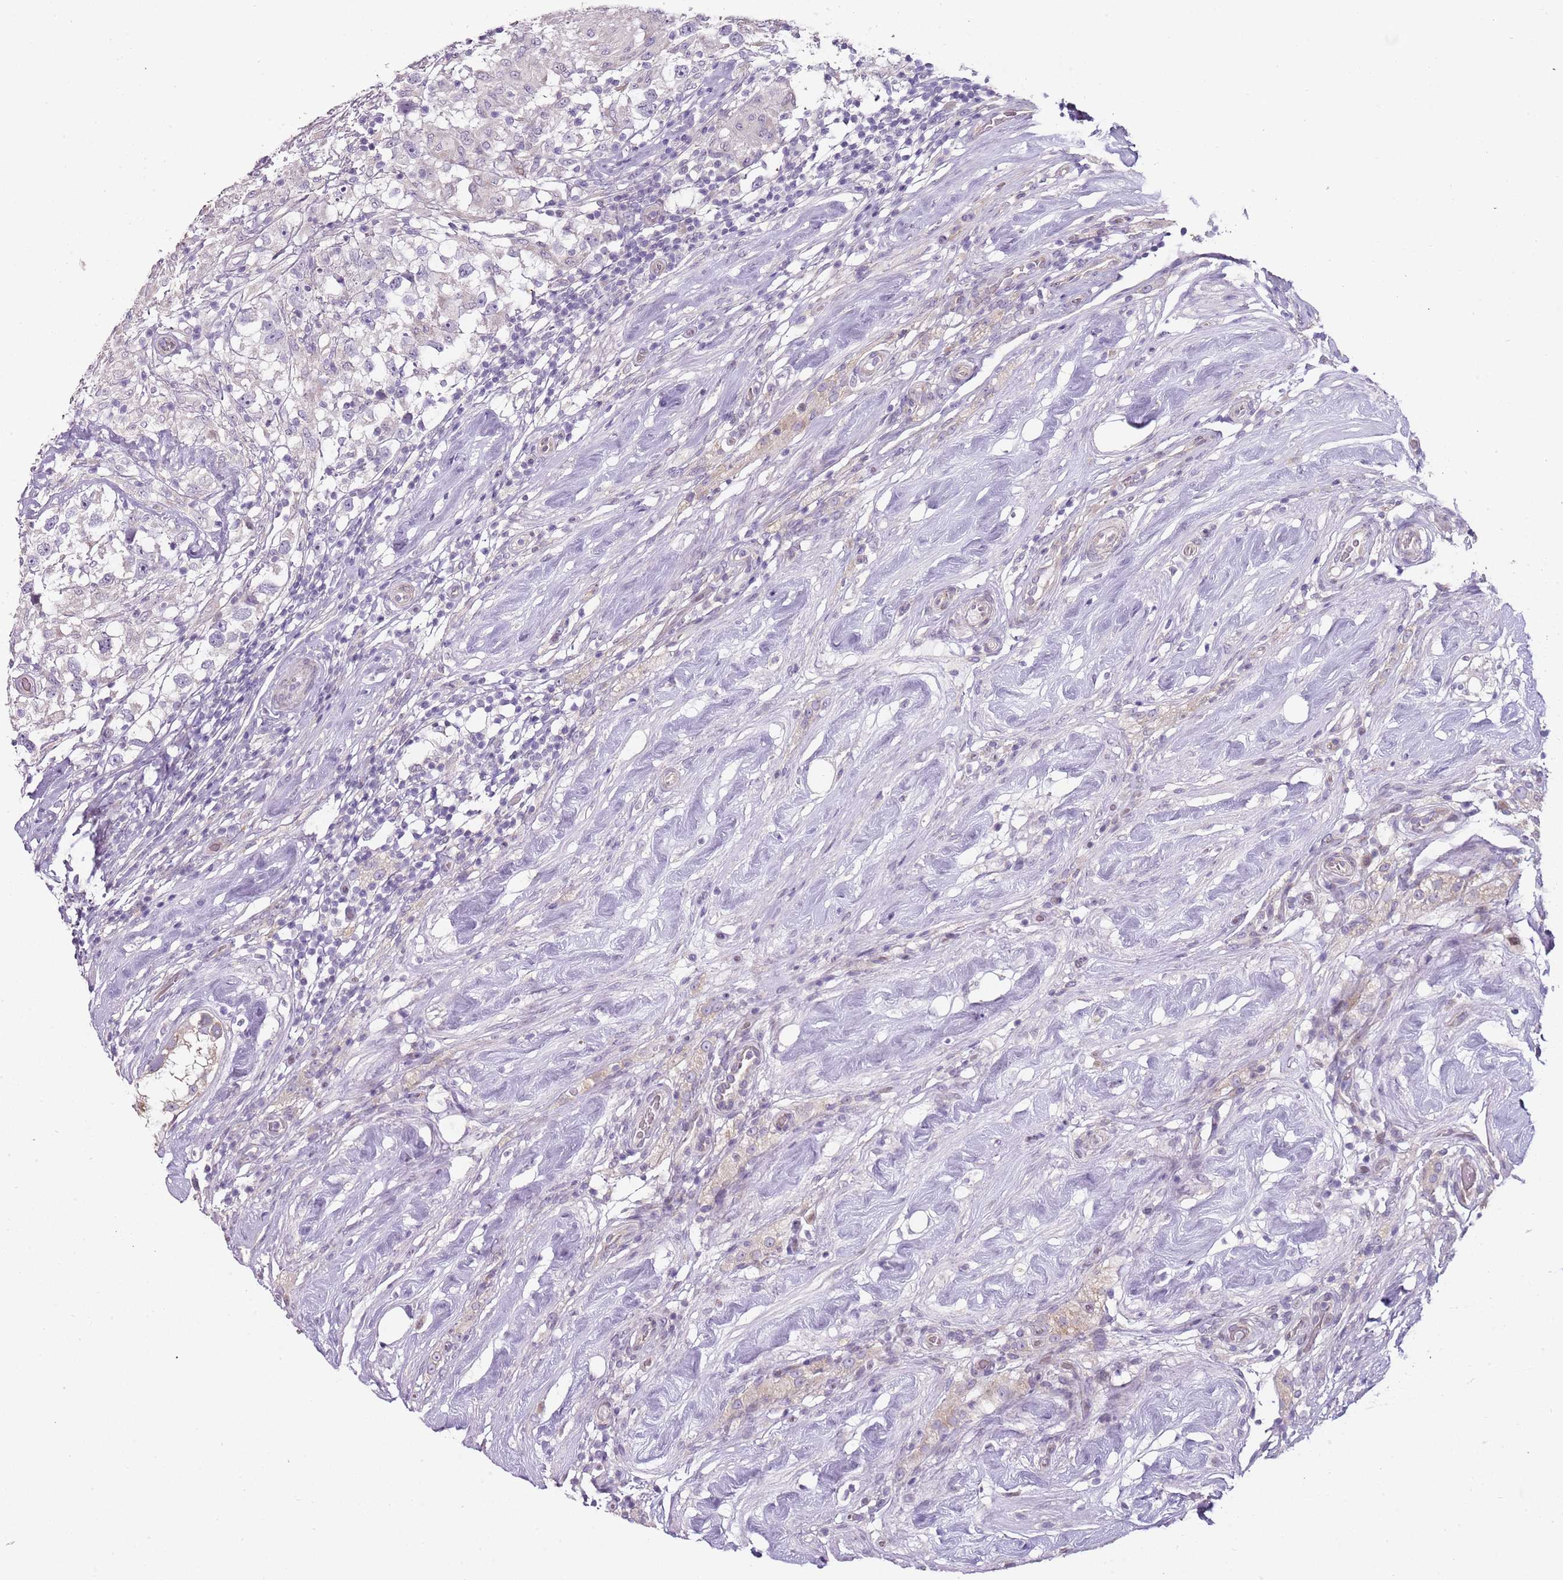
{"staining": {"intensity": "negative", "quantity": "none", "location": "none"}, "tissue": "testis cancer", "cell_type": "Tumor cells", "image_type": "cancer", "snomed": [{"axis": "morphology", "description": "Seminoma, NOS"}, {"axis": "topography", "description": "Testis"}], "caption": "A micrograph of human testis seminoma is negative for staining in tumor cells.", "gene": "TBC1D9", "patient": {"sex": "male", "age": 46}}